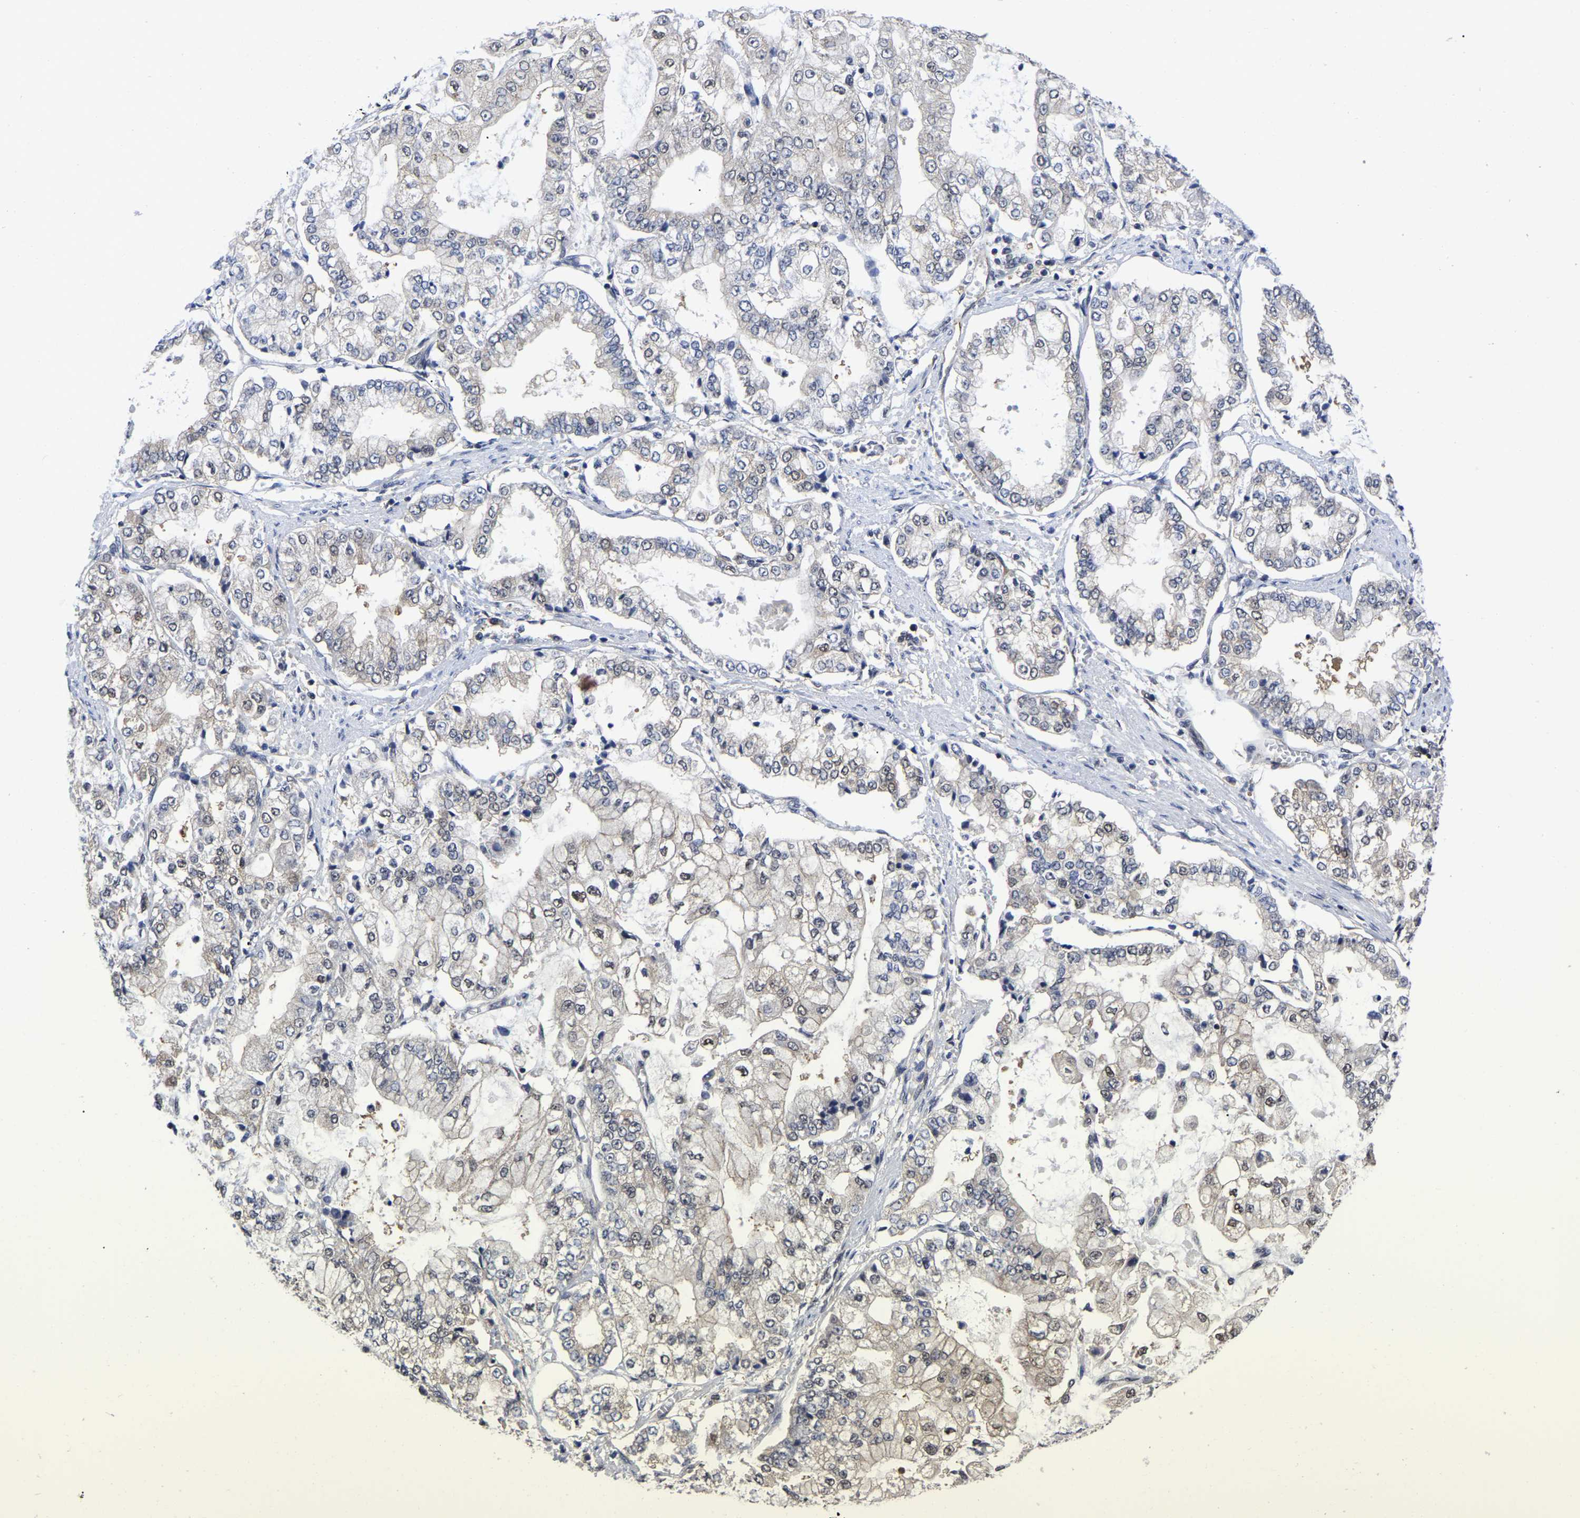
{"staining": {"intensity": "weak", "quantity": "<25%", "location": "cytoplasmic/membranous,nuclear"}, "tissue": "stomach cancer", "cell_type": "Tumor cells", "image_type": "cancer", "snomed": [{"axis": "morphology", "description": "Adenocarcinoma, NOS"}, {"axis": "topography", "description": "Stomach"}], "caption": "Tumor cells show no significant protein expression in stomach adenocarcinoma.", "gene": "MCOLN2", "patient": {"sex": "male", "age": 76}}